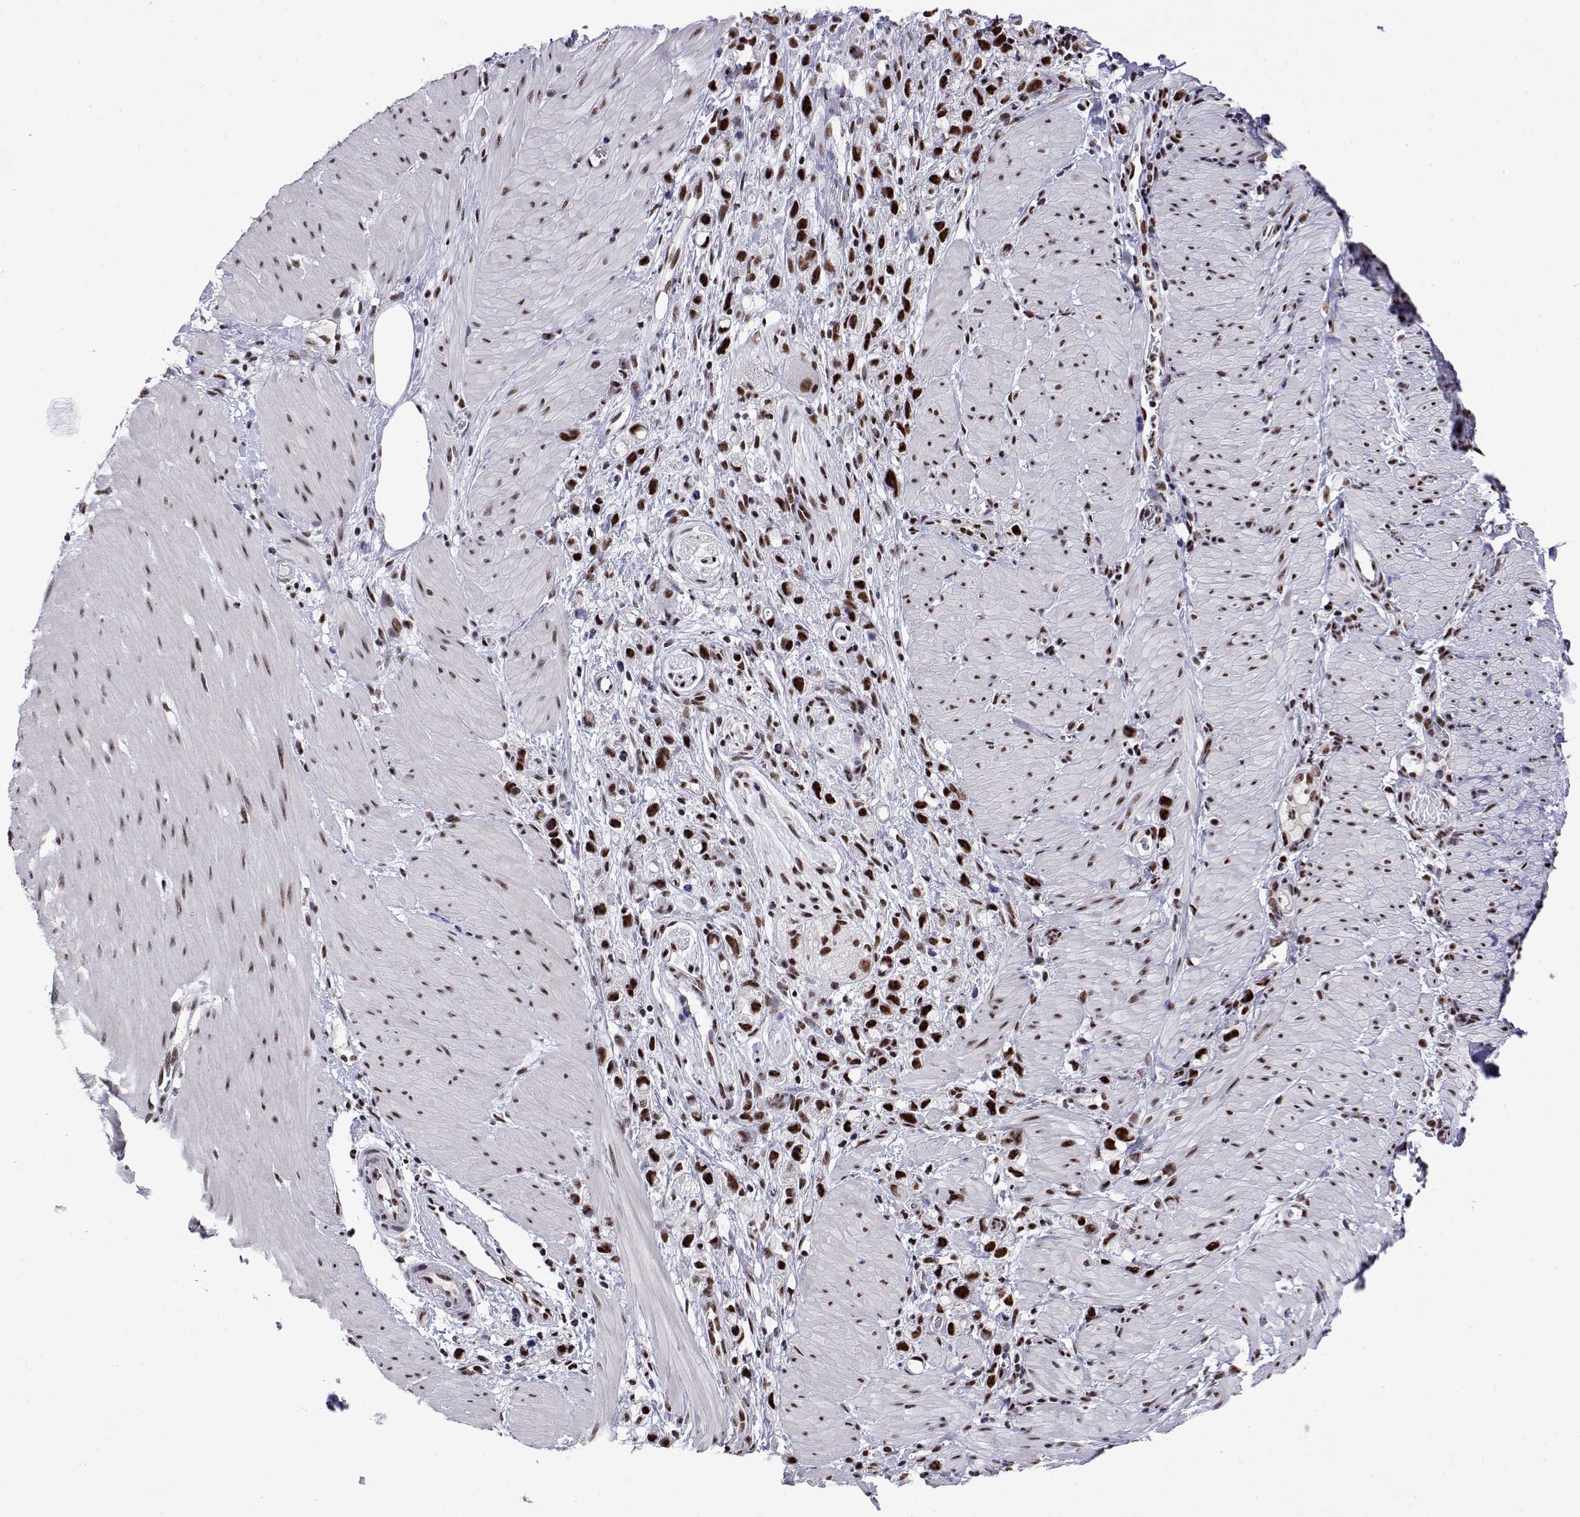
{"staining": {"intensity": "strong", "quantity": ">75%", "location": "nuclear"}, "tissue": "stomach cancer", "cell_type": "Tumor cells", "image_type": "cancer", "snomed": [{"axis": "morphology", "description": "Adenocarcinoma, NOS"}, {"axis": "topography", "description": "Stomach"}], "caption": "Immunohistochemical staining of human stomach cancer (adenocarcinoma) shows high levels of strong nuclear protein expression in about >75% of tumor cells.", "gene": "POLDIP3", "patient": {"sex": "female", "age": 59}}